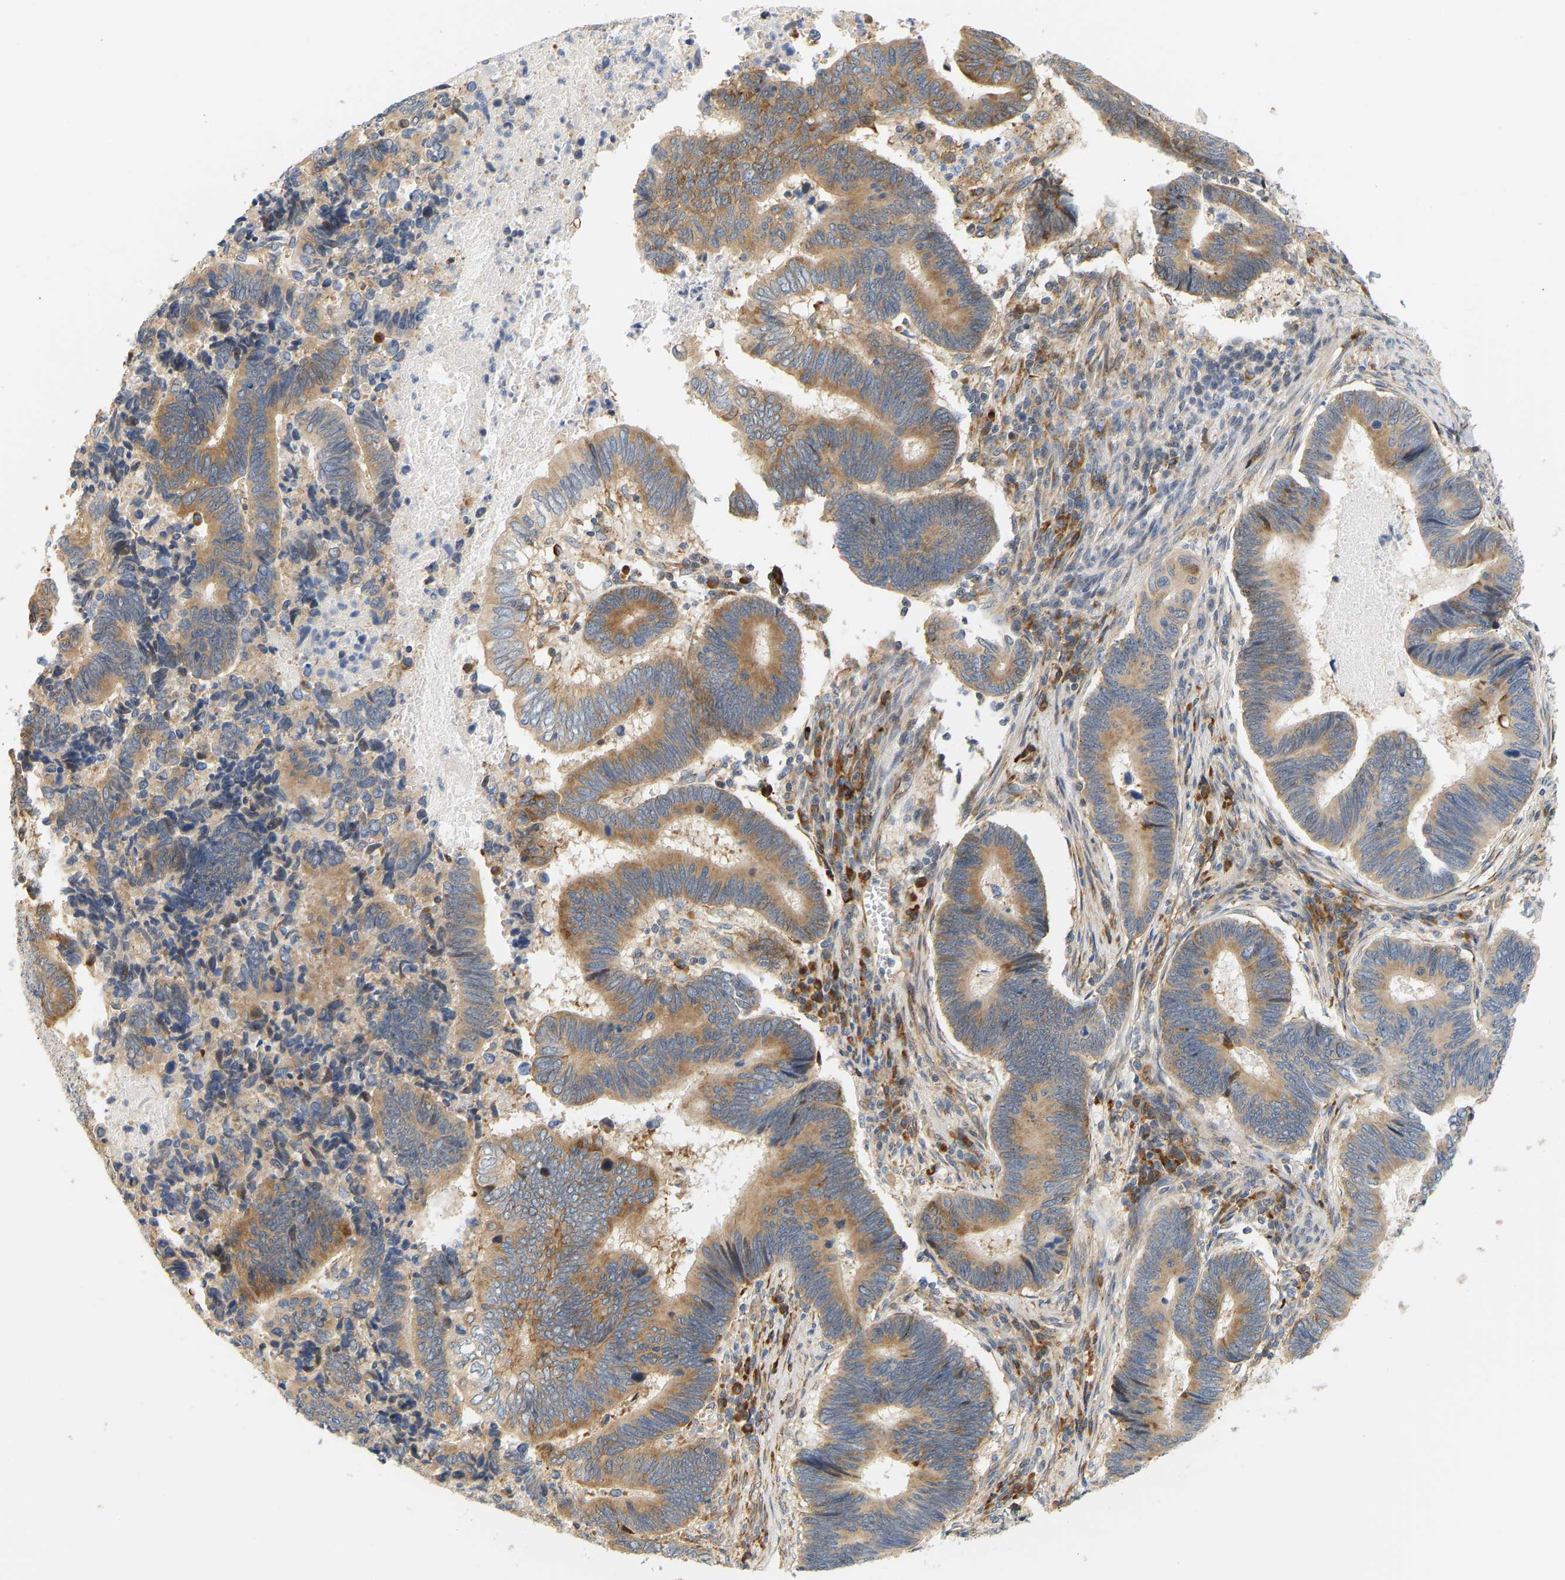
{"staining": {"intensity": "moderate", "quantity": ">75%", "location": "cytoplasmic/membranous"}, "tissue": "pancreatic cancer", "cell_type": "Tumor cells", "image_type": "cancer", "snomed": [{"axis": "morphology", "description": "Adenocarcinoma, NOS"}, {"axis": "topography", "description": "Pancreas"}], "caption": "This photomicrograph exhibits immunohistochemistry (IHC) staining of adenocarcinoma (pancreatic), with medium moderate cytoplasmic/membranous staining in approximately >75% of tumor cells.", "gene": "RPS14", "patient": {"sex": "female", "age": 70}}